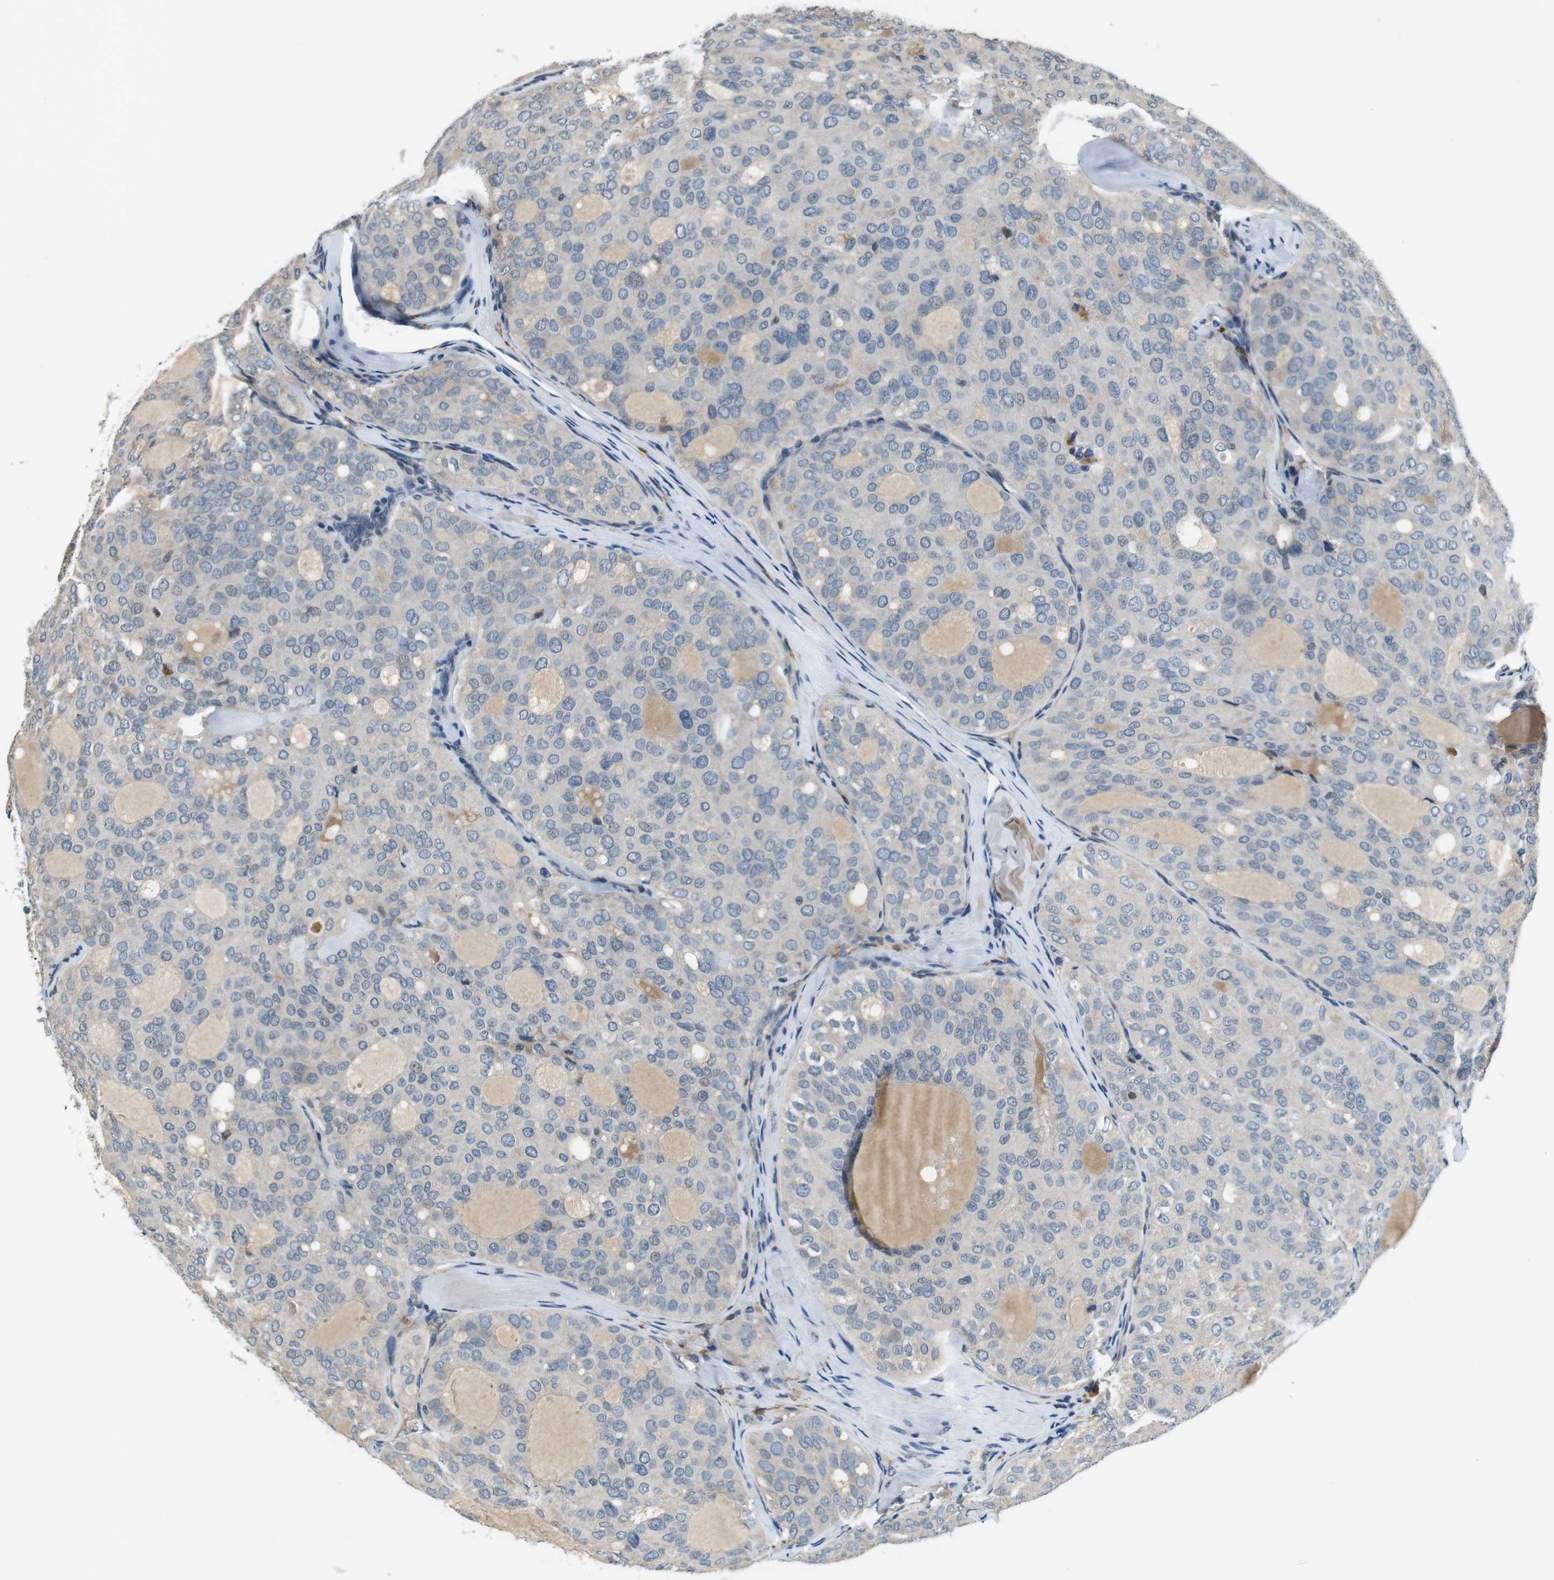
{"staining": {"intensity": "negative", "quantity": "none", "location": "none"}, "tissue": "thyroid cancer", "cell_type": "Tumor cells", "image_type": "cancer", "snomed": [{"axis": "morphology", "description": "Follicular adenoma carcinoma, NOS"}, {"axis": "topography", "description": "Thyroid gland"}], "caption": "A high-resolution histopathology image shows immunohistochemistry (IHC) staining of thyroid cancer, which shows no significant positivity in tumor cells.", "gene": "CD163L1", "patient": {"sex": "male", "age": 75}}